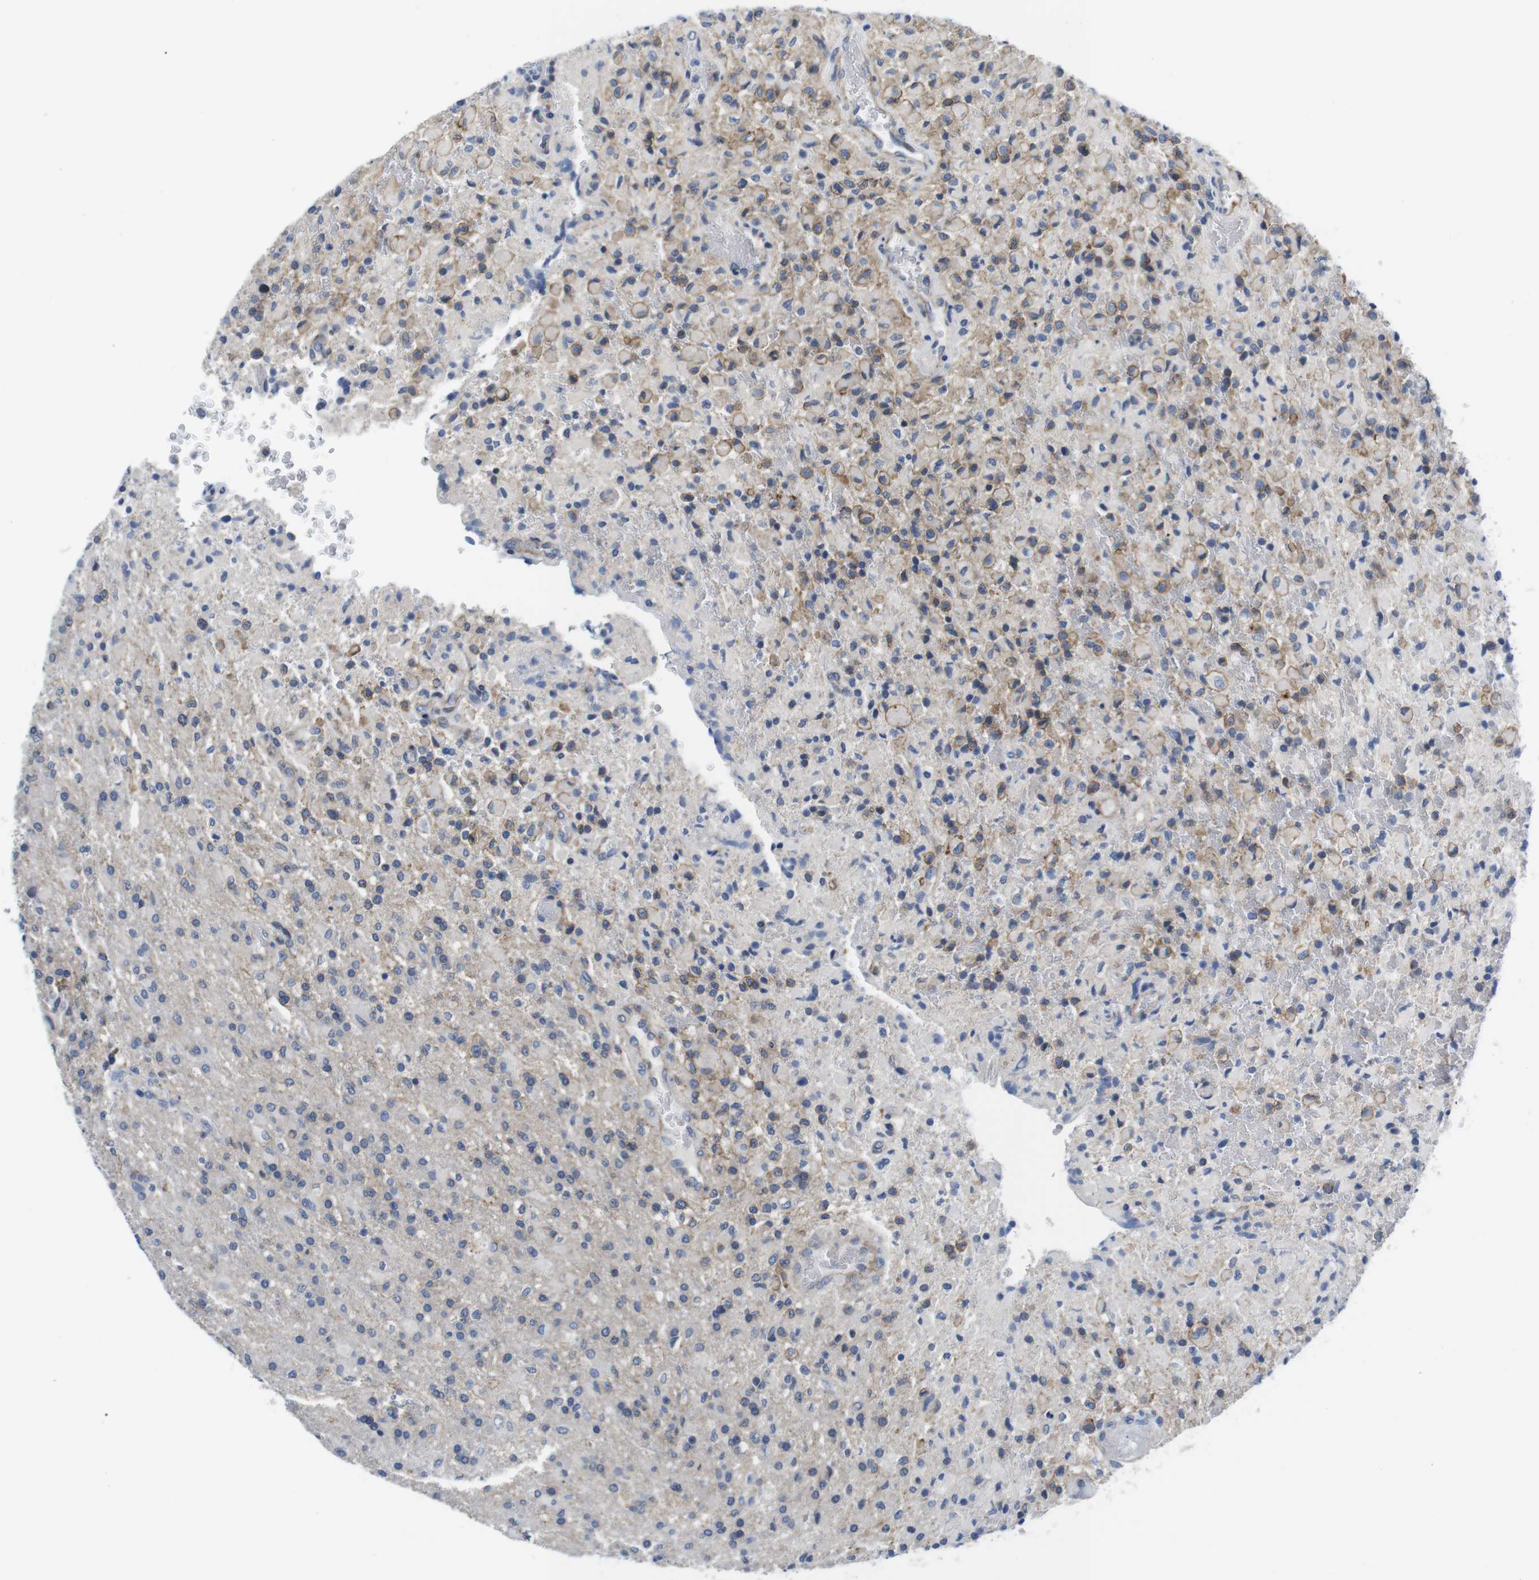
{"staining": {"intensity": "moderate", "quantity": "25%-75%", "location": "cytoplasmic/membranous"}, "tissue": "glioma", "cell_type": "Tumor cells", "image_type": "cancer", "snomed": [{"axis": "morphology", "description": "Glioma, malignant, High grade"}, {"axis": "topography", "description": "Brain"}], "caption": "Malignant high-grade glioma was stained to show a protein in brown. There is medium levels of moderate cytoplasmic/membranous expression in approximately 25%-75% of tumor cells. The protein of interest is shown in brown color, while the nuclei are stained blue.", "gene": "SCRIB", "patient": {"sex": "male", "age": 71}}